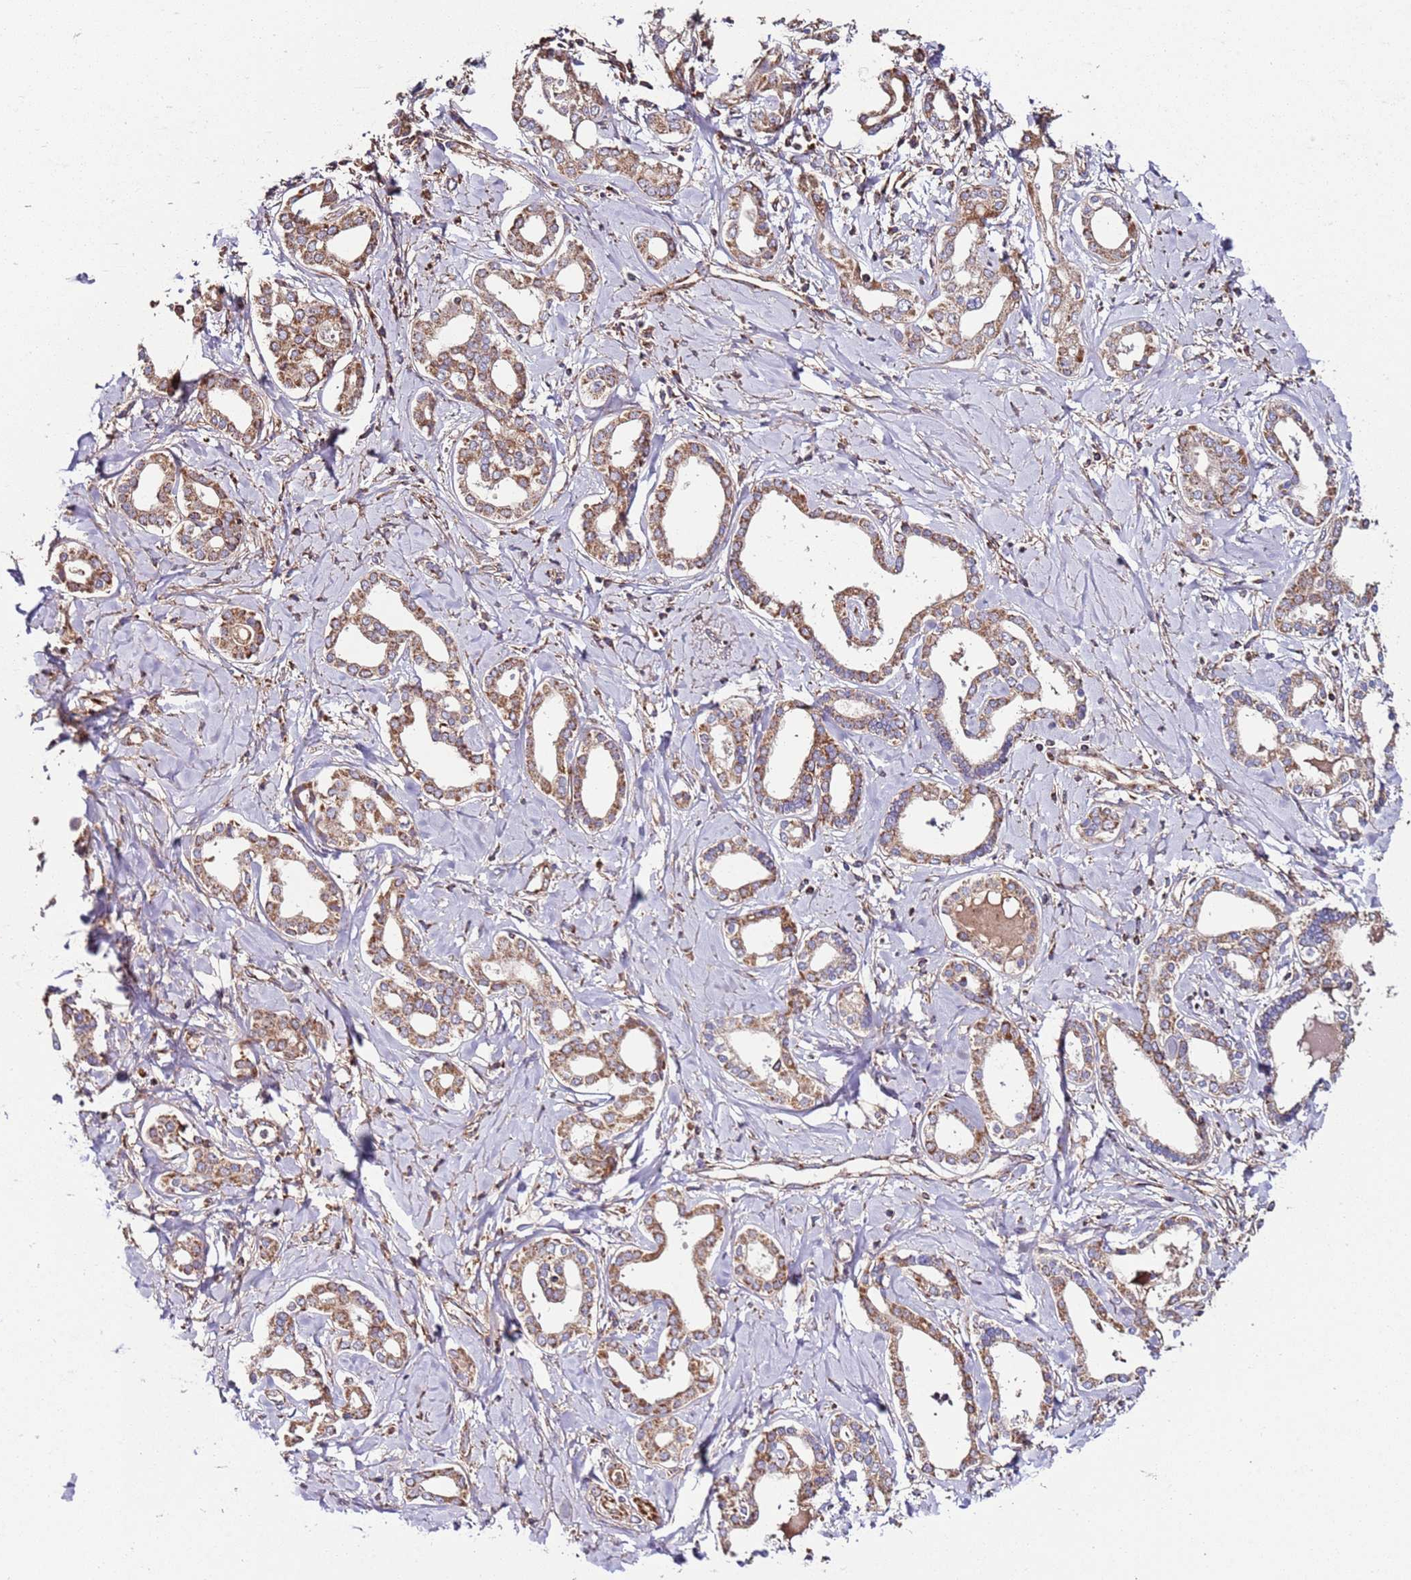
{"staining": {"intensity": "moderate", "quantity": "25%-75%", "location": "cytoplasmic/membranous"}, "tissue": "liver cancer", "cell_type": "Tumor cells", "image_type": "cancer", "snomed": [{"axis": "morphology", "description": "Cholangiocarcinoma"}, {"axis": "topography", "description": "Liver"}], "caption": "Immunohistochemical staining of liver cancer exhibits moderate cytoplasmic/membranous protein positivity in approximately 25%-75% of tumor cells.", "gene": "RMND5A", "patient": {"sex": "female", "age": 77}}